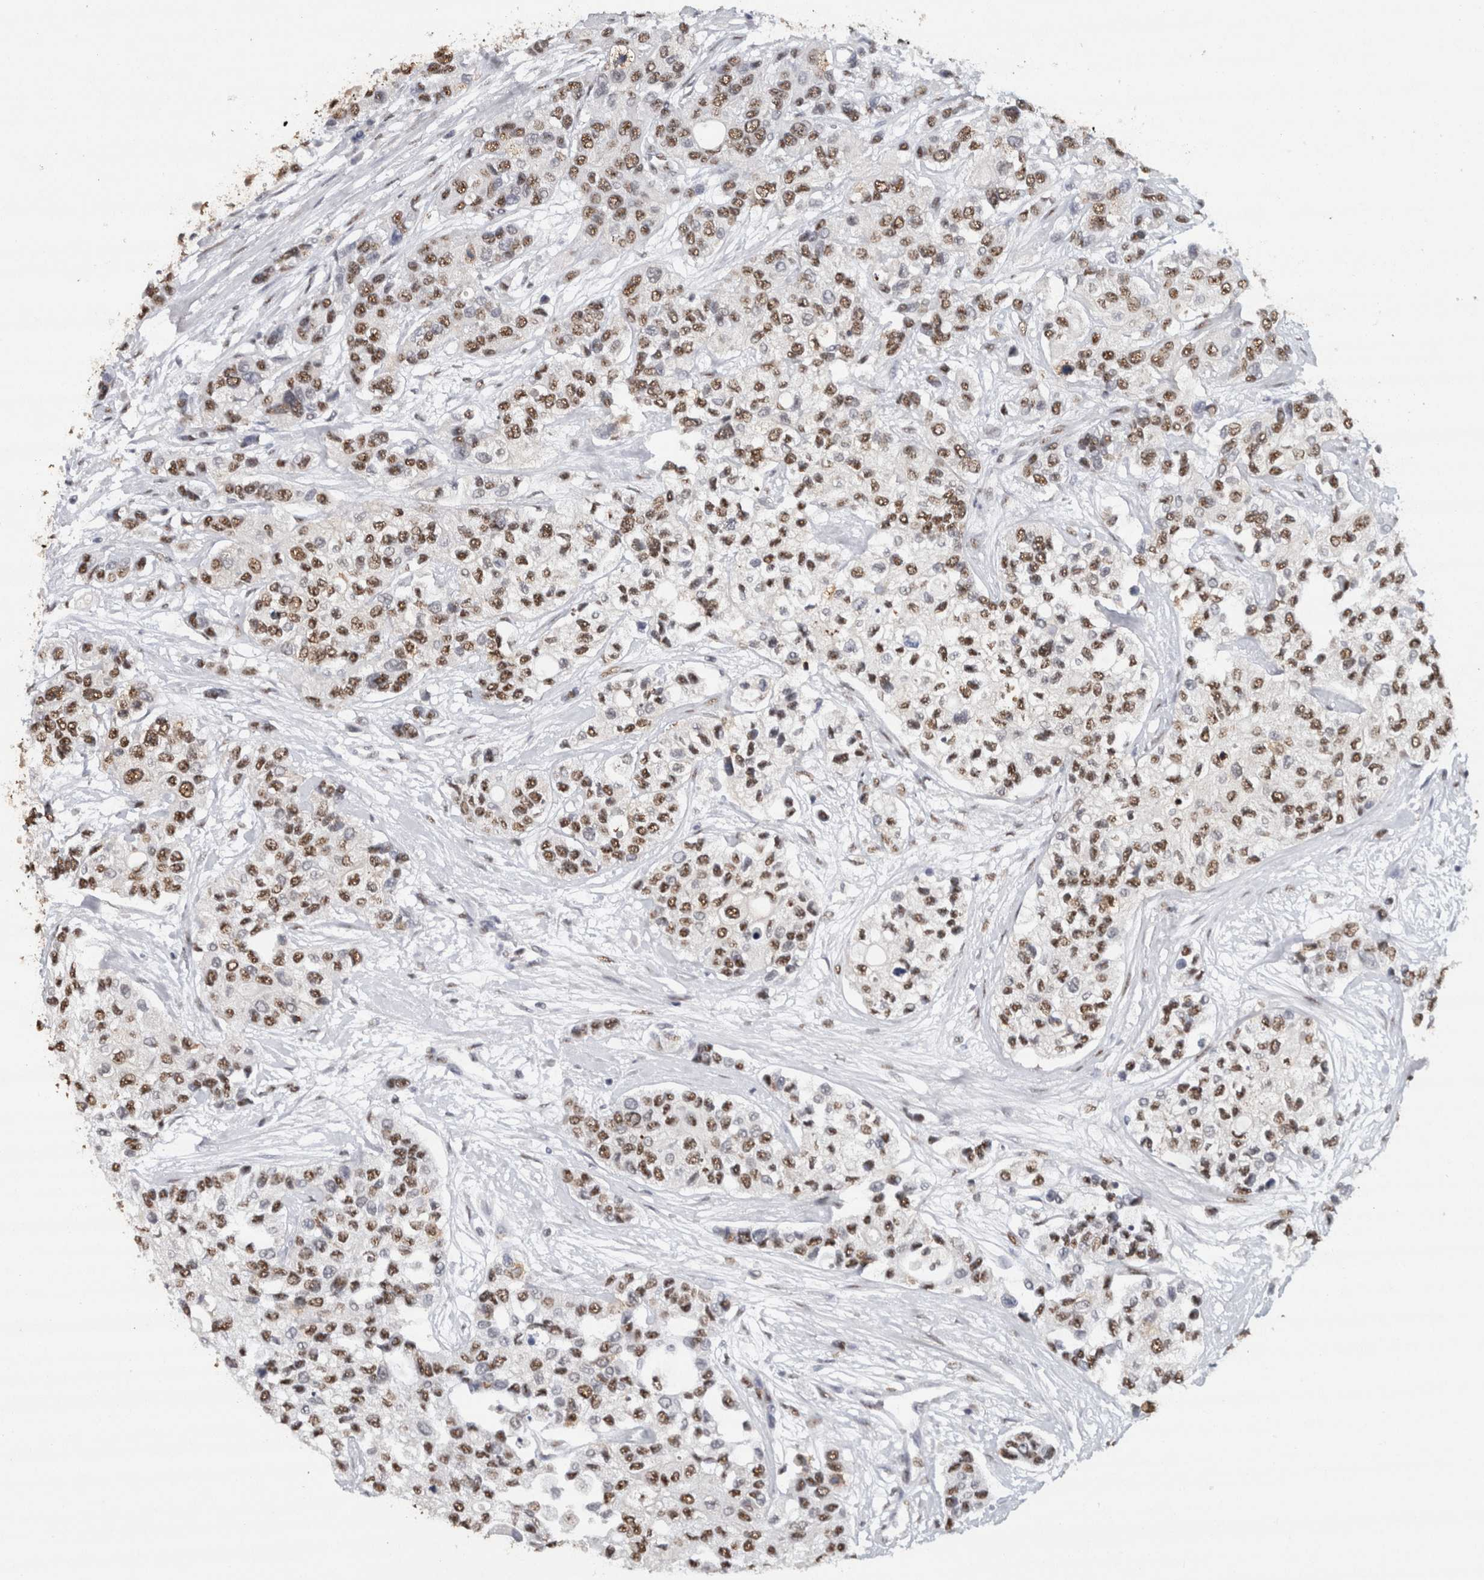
{"staining": {"intensity": "moderate", "quantity": ">75%", "location": "nuclear"}, "tissue": "urothelial cancer", "cell_type": "Tumor cells", "image_type": "cancer", "snomed": [{"axis": "morphology", "description": "Urothelial carcinoma, High grade"}, {"axis": "topography", "description": "Urinary bladder"}], "caption": "Immunohistochemistry (IHC) staining of urothelial cancer, which reveals medium levels of moderate nuclear expression in about >75% of tumor cells indicating moderate nuclear protein staining. The staining was performed using DAB (brown) for protein detection and nuclei were counterstained in hematoxylin (blue).", "gene": "RPS6KA2", "patient": {"sex": "female", "age": 56}}